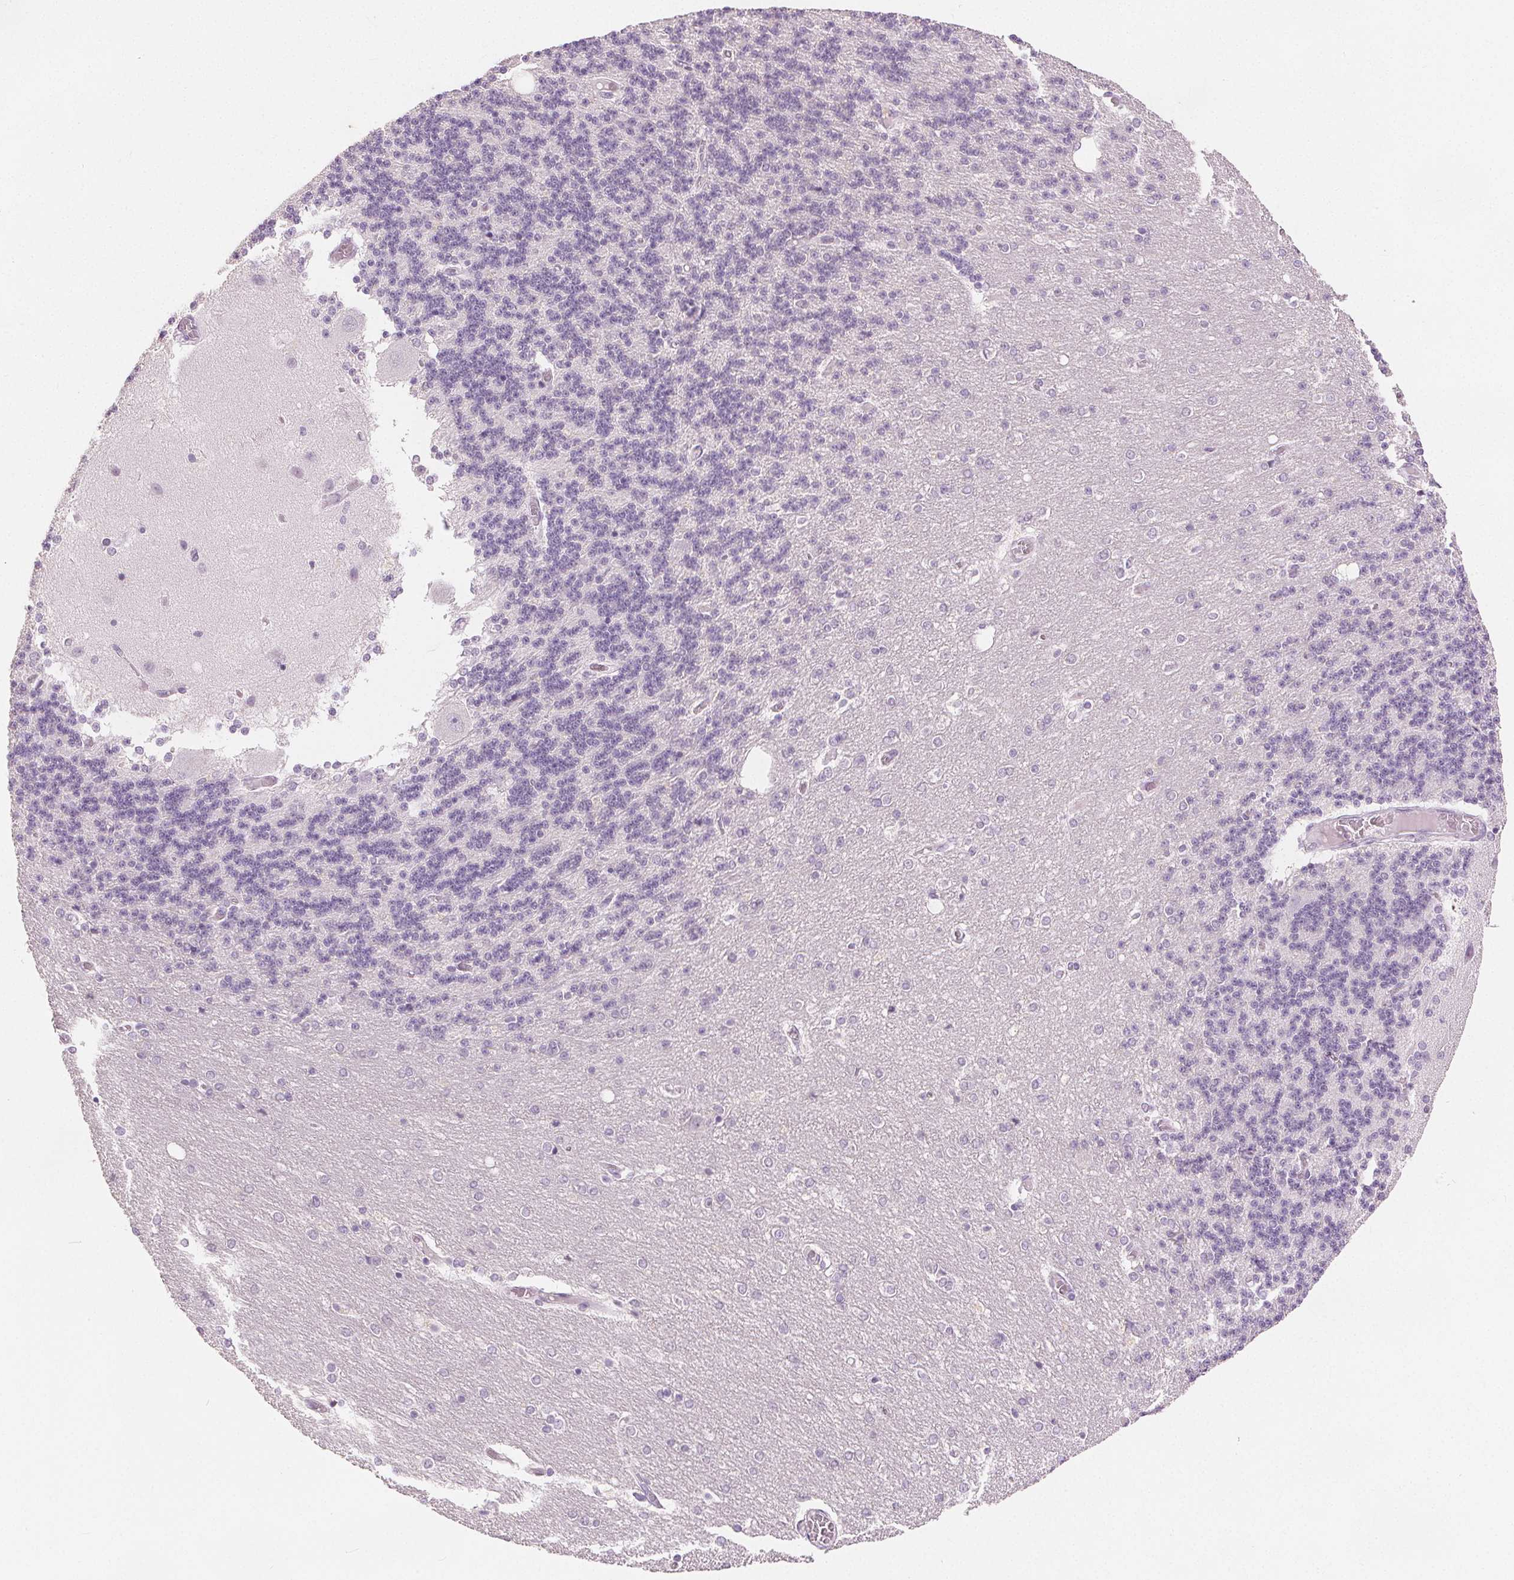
{"staining": {"intensity": "negative", "quantity": "none", "location": "none"}, "tissue": "cerebellum", "cell_type": "Cells in granular layer", "image_type": "normal", "snomed": [{"axis": "morphology", "description": "Normal tissue, NOS"}, {"axis": "topography", "description": "Cerebellum"}], "caption": "The histopathology image exhibits no staining of cells in granular layer in unremarkable cerebellum.", "gene": "CA12", "patient": {"sex": "female", "age": 54}}